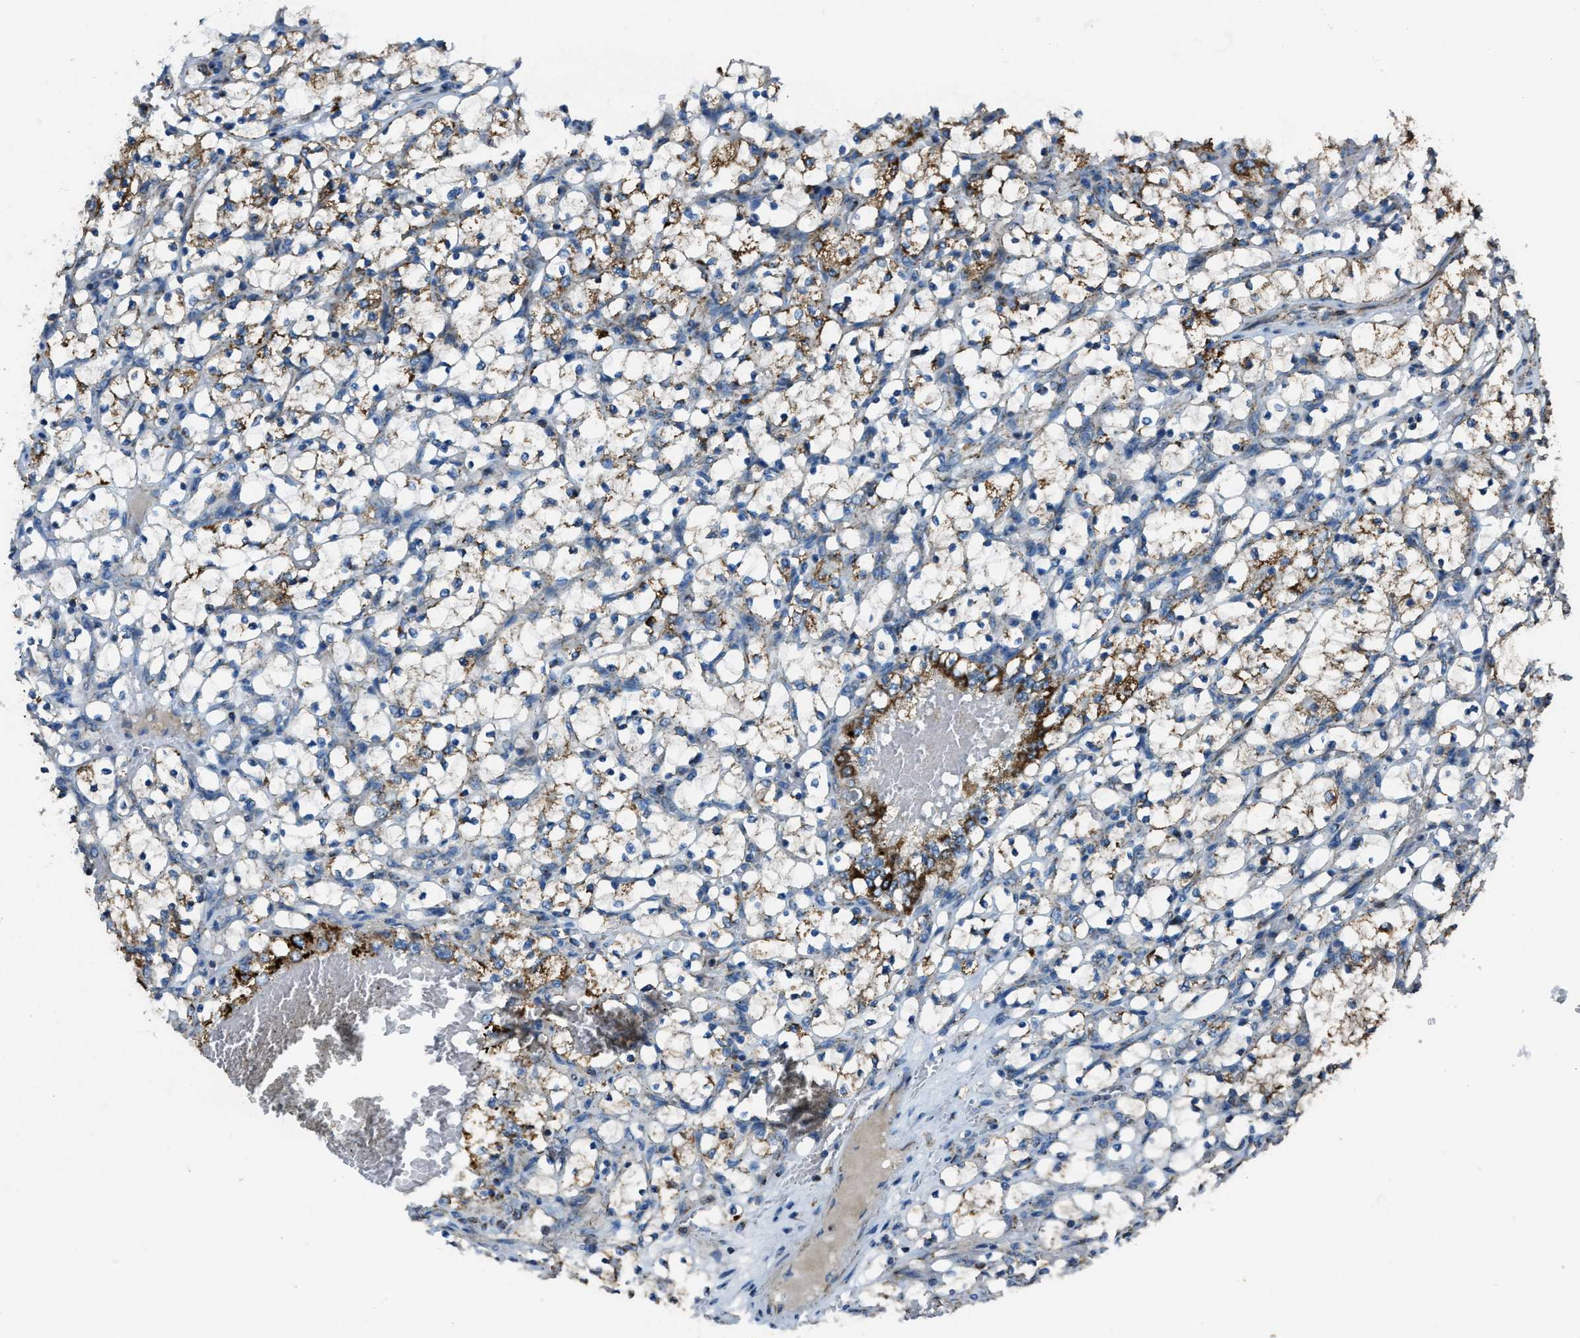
{"staining": {"intensity": "moderate", "quantity": "25%-75%", "location": "cytoplasmic/membranous"}, "tissue": "renal cancer", "cell_type": "Tumor cells", "image_type": "cancer", "snomed": [{"axis": "morphology", "description": "Adenocarcinoma, NOS"}, {"axis": "topography", "description": "Kidney"}], "caption": "Brown immunohistochemical staining in human renal cancer shows moderate cytoplasmic/membranous positivity in approximately 25%-75% of tumor cells.", "gene": "SLC25A11", "patient": {"sex": "female", "age": 69}}